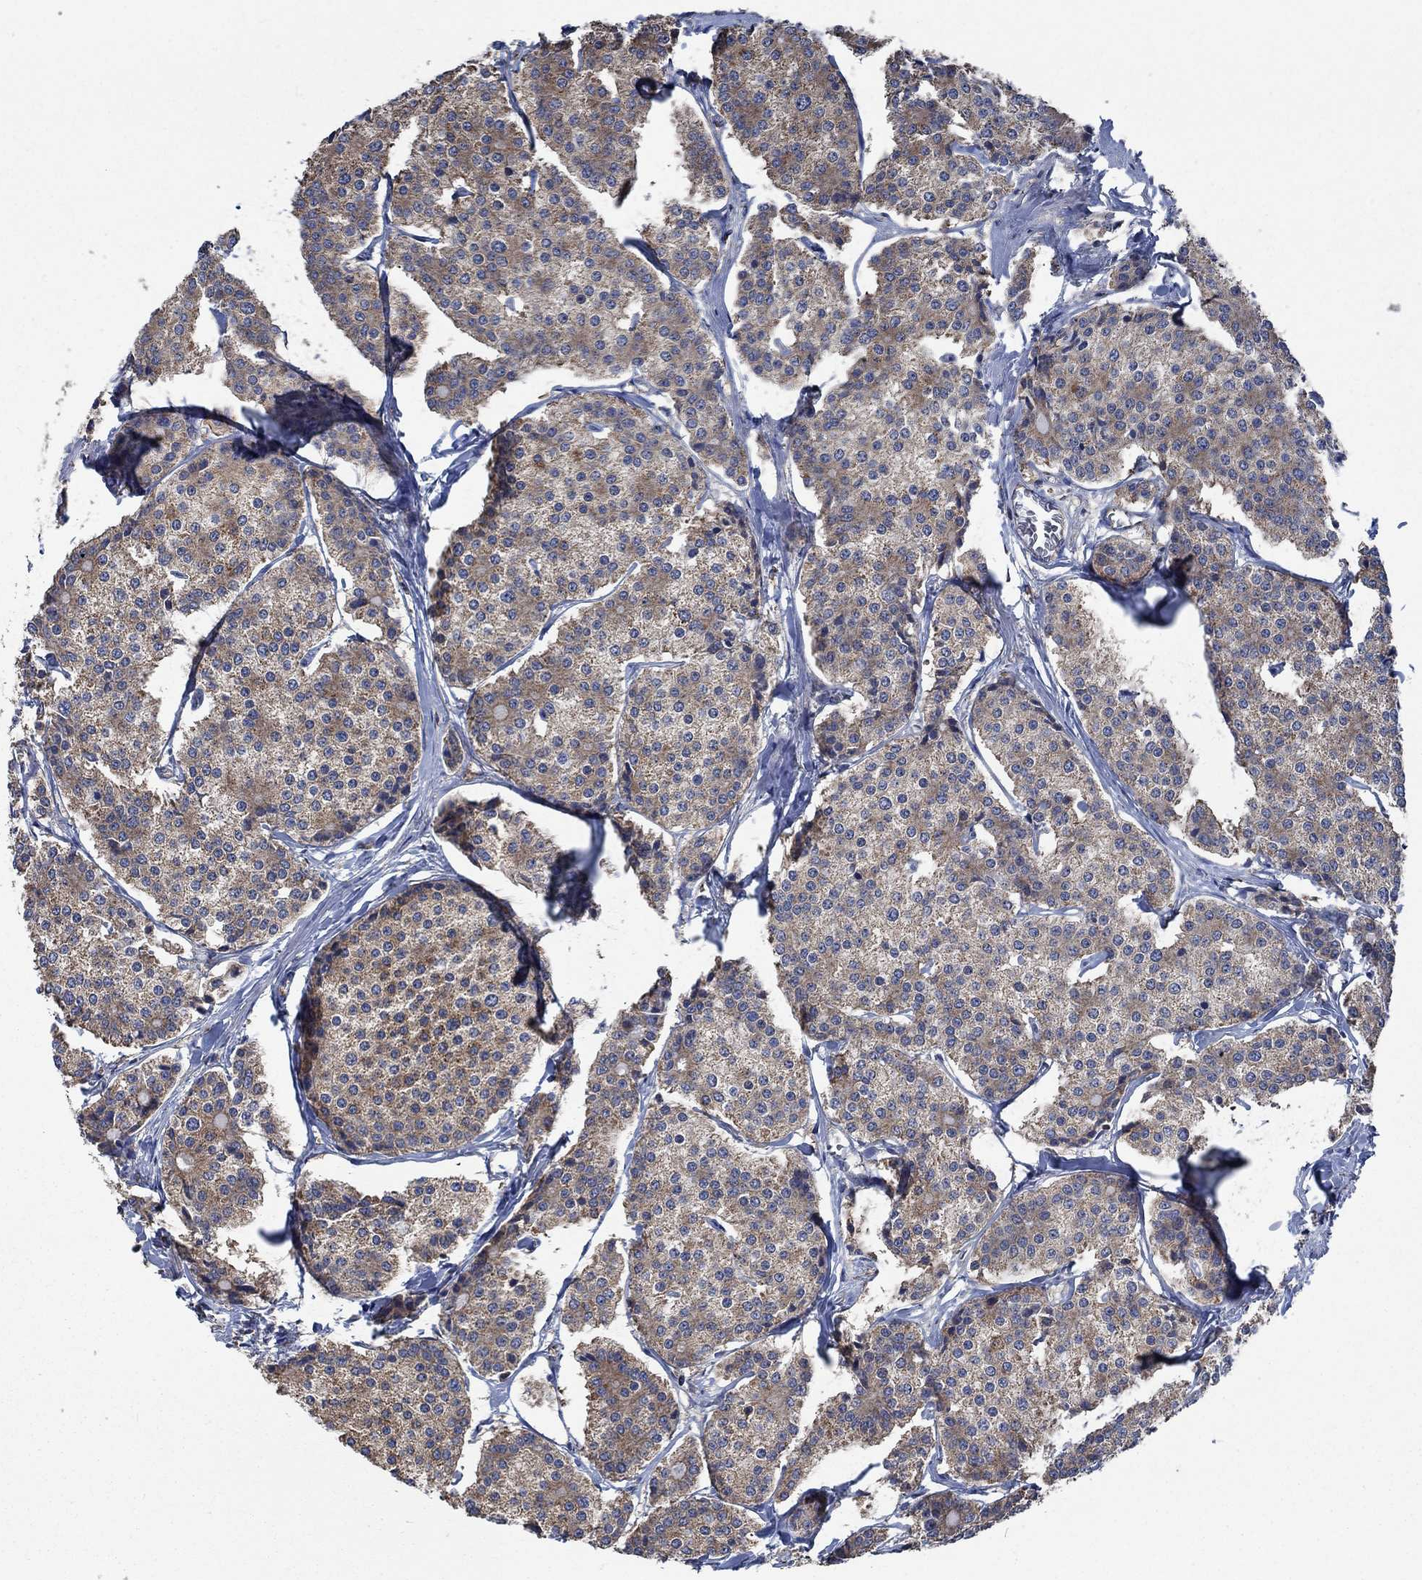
{"staining": {"intensity": "weak", "quantity": ">75%", "location": "cytoplasmic/membranous"}, "tissue": "carcinoid", "cell_type": "Tumor cells", "image_type": "cancer", "snomed": [{"axis": "morphology", "description": "Carcinoid, malignant, NOS"}, {"axis": "topography", "description": "Small intestine"}], "caption": "Protein staining of carcinoid tissue demonstrates weak cytoplasmic/membranous expression in about >75% of tumor cells.", "gene": "STXBP6", "patient": {"sex": "female", "age": 65}}